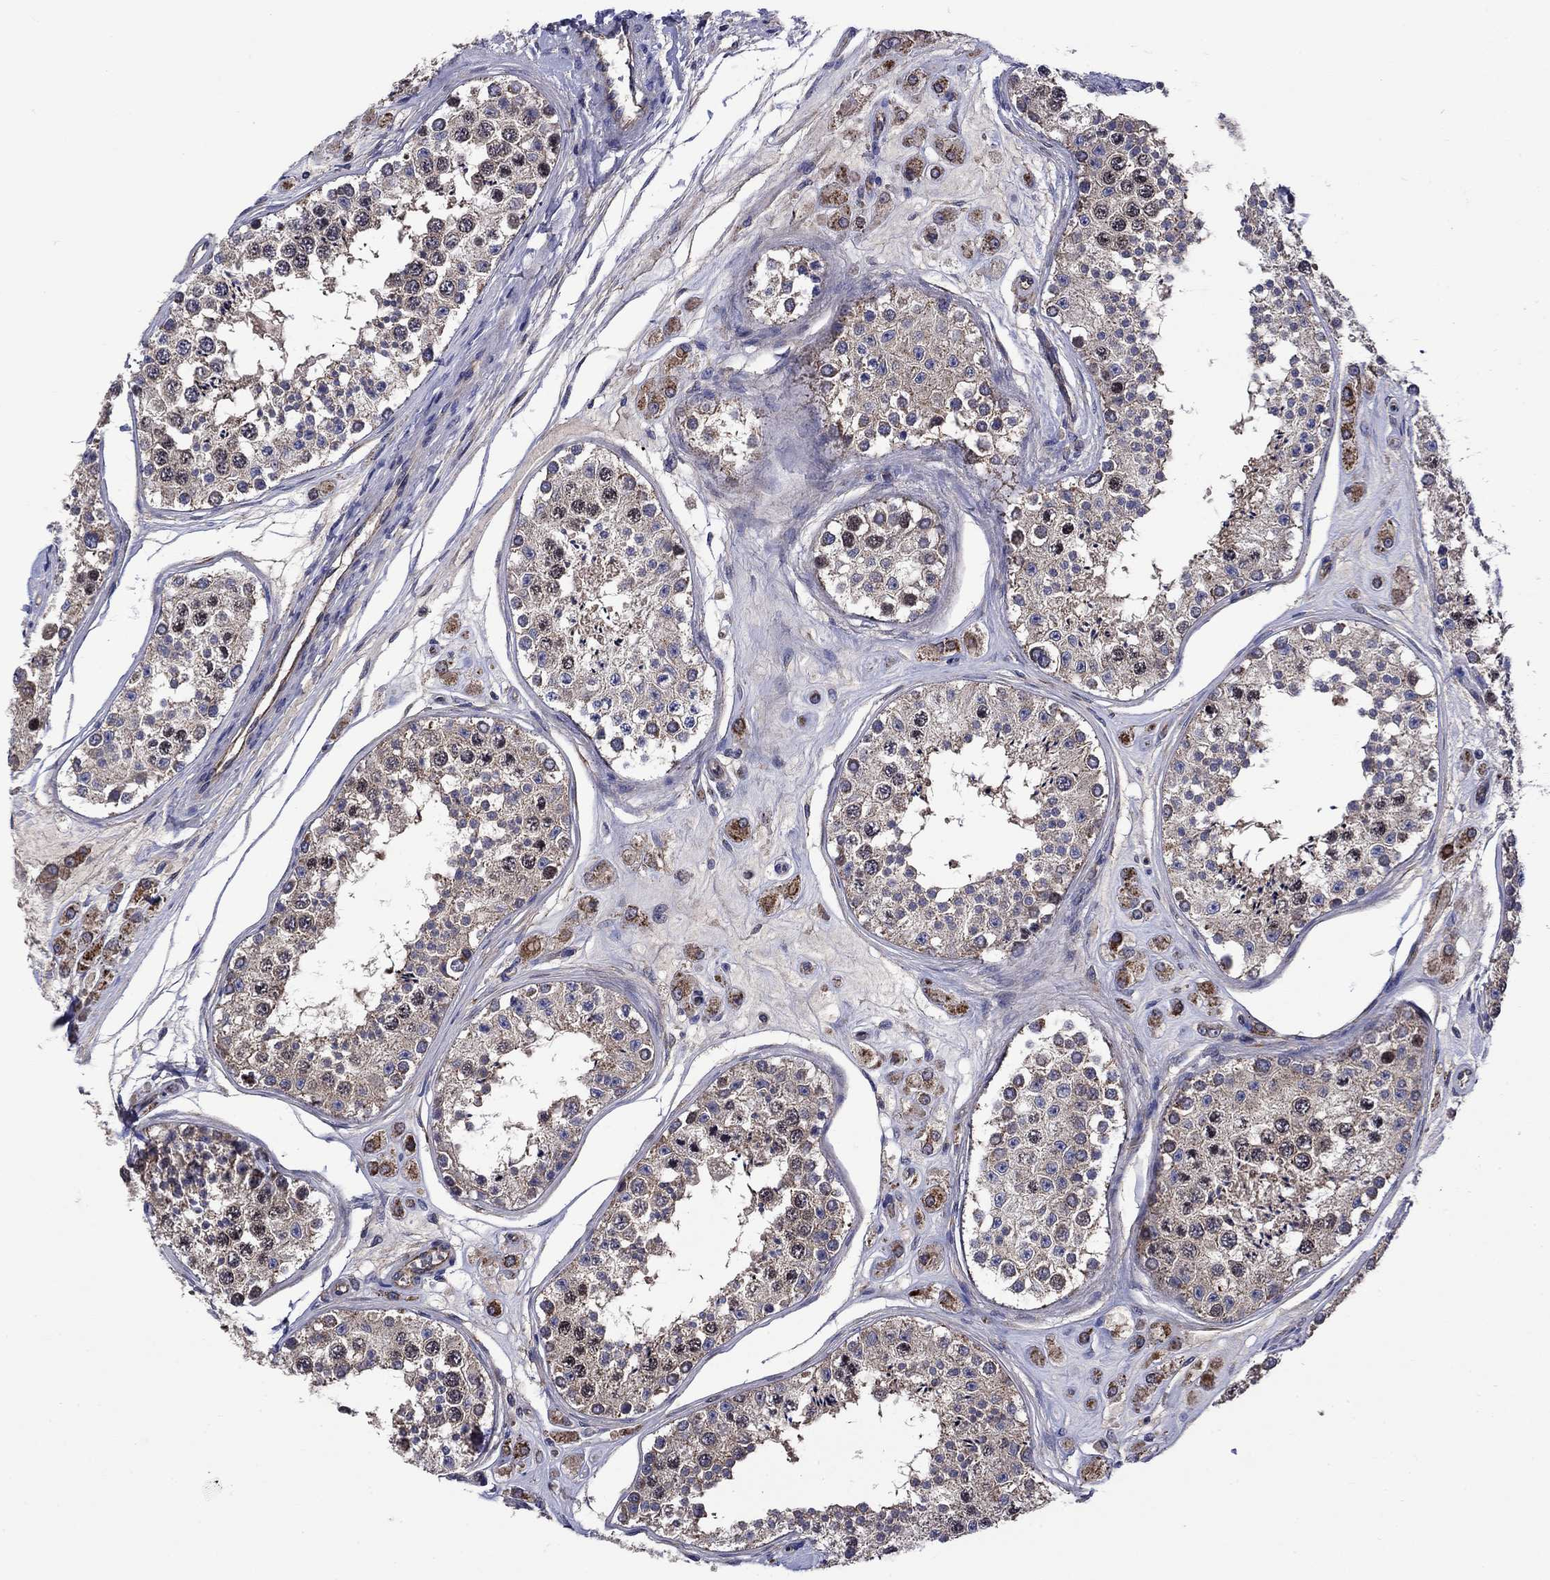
{"staining": {"intensity": "strong", "quantity": "<25%", "location": "nuclear"}, "tissue": "testis", "cell_type": "Cells in seminiferous ducts", "image_type": "normal", "snomed": [{"axis": "morphology", "description": "Normal tissue, NOS"}, {"axis": "topography", "description": "Testis"}], "caption": "Immunohistochemical staining of normal testis reveals <25% levels of strong nuclear protein staining in approximately <25% of cells in seminiferous ducts.", "gene": "KIF22", "patient": {"sex": "male", "age": 25}}